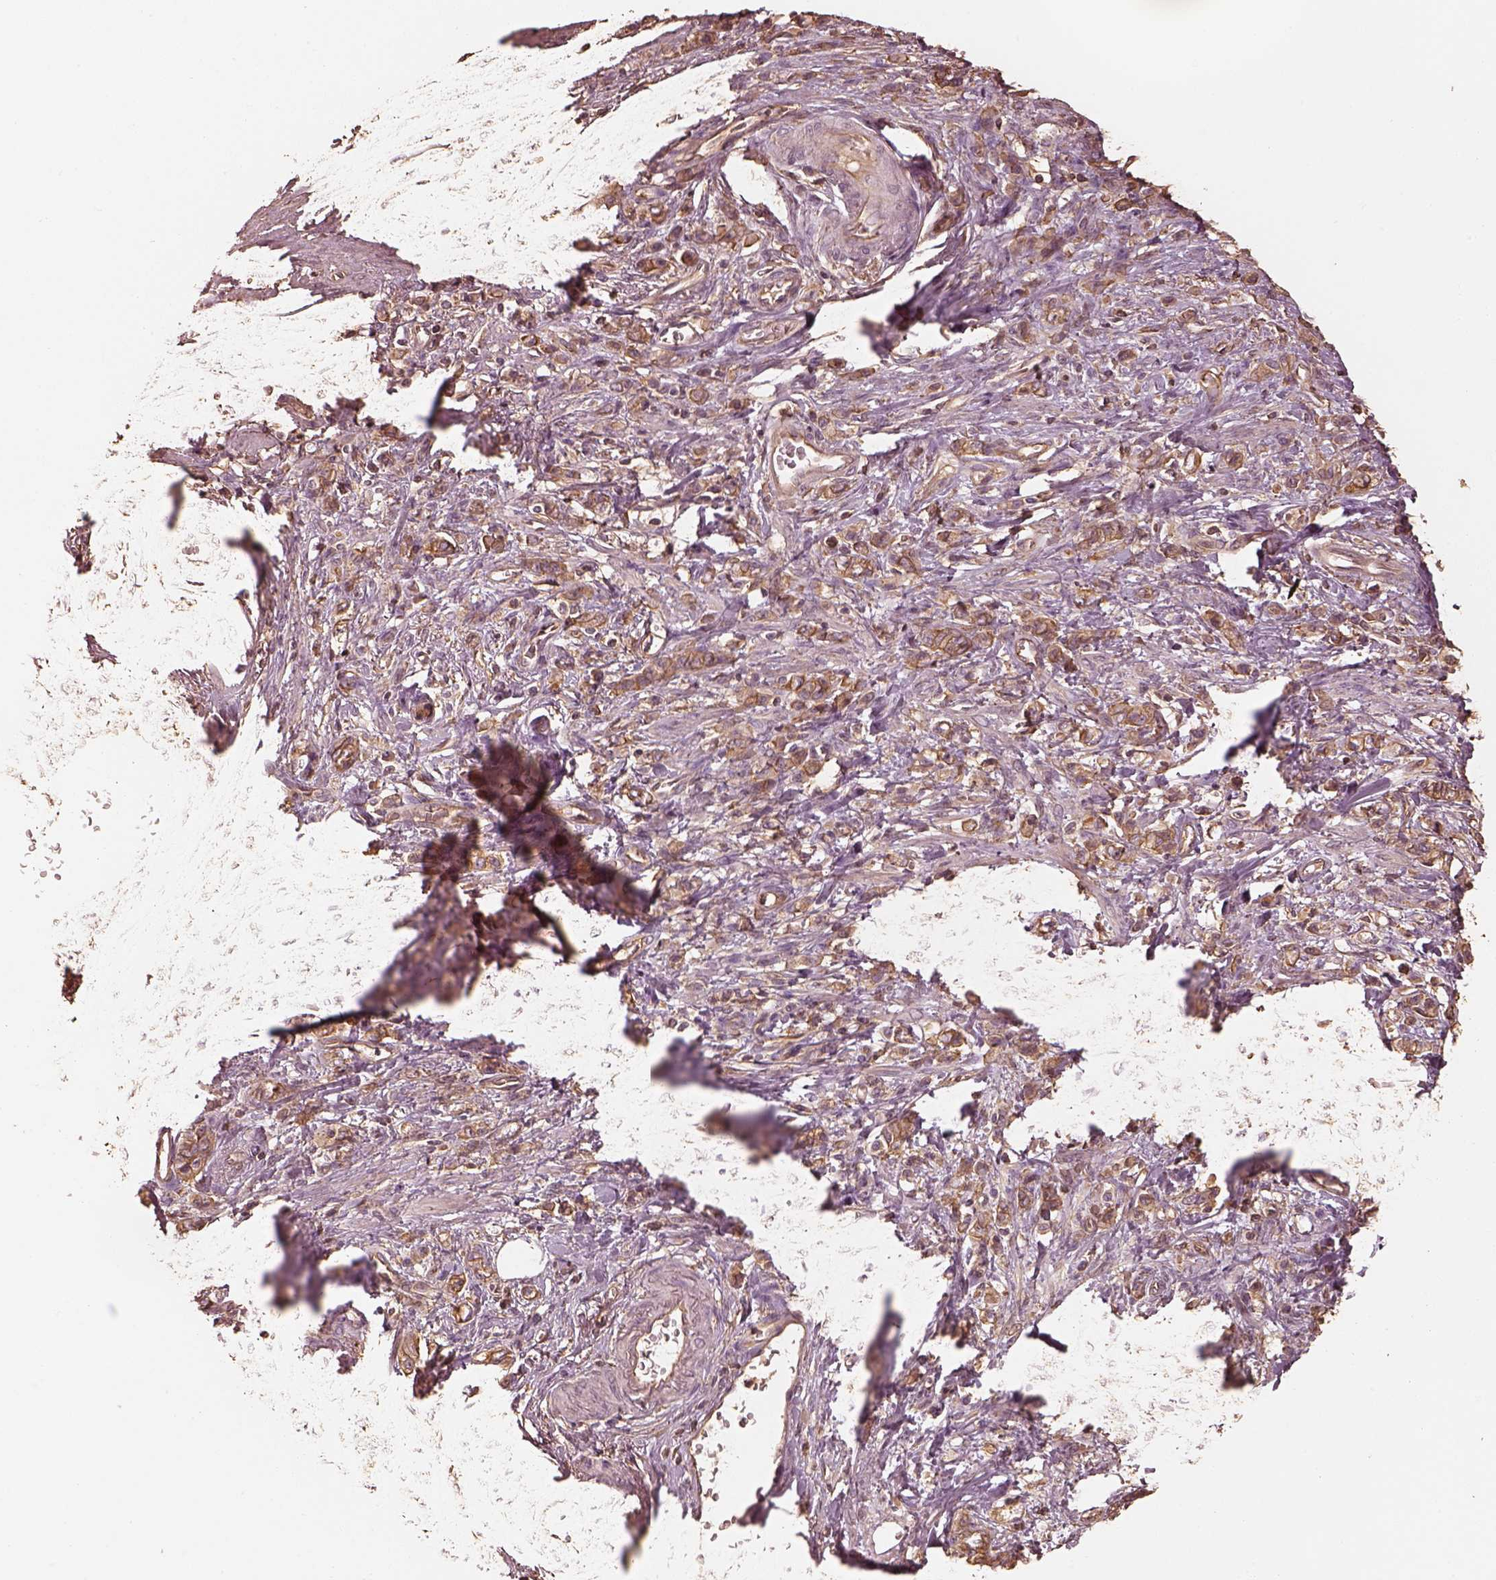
{"staining": {"intensity": "moderate", "quantity": "25%-75%", "location": "cytoplasmic/membranous"}, "tissue": "stomach cancer", "cell_type": "Tumor cells", "image_type": "cancer", "snomed": [{"axis": "morphology", "description": "Adenocarcinoma, NOS"}, {"axis": "topography", "description": "Stomach"}], "caption": "This micrograph displays stomach adenocarcinoma stained with immunohistochemistry to label a protein in brown. The cytoplasmic/membranous of tumor cells show moderate positivity for the protein. Nuclei are counter-stained blue.", "gene": "WDR7", "patient": {"sex": "male", "age": 77}}